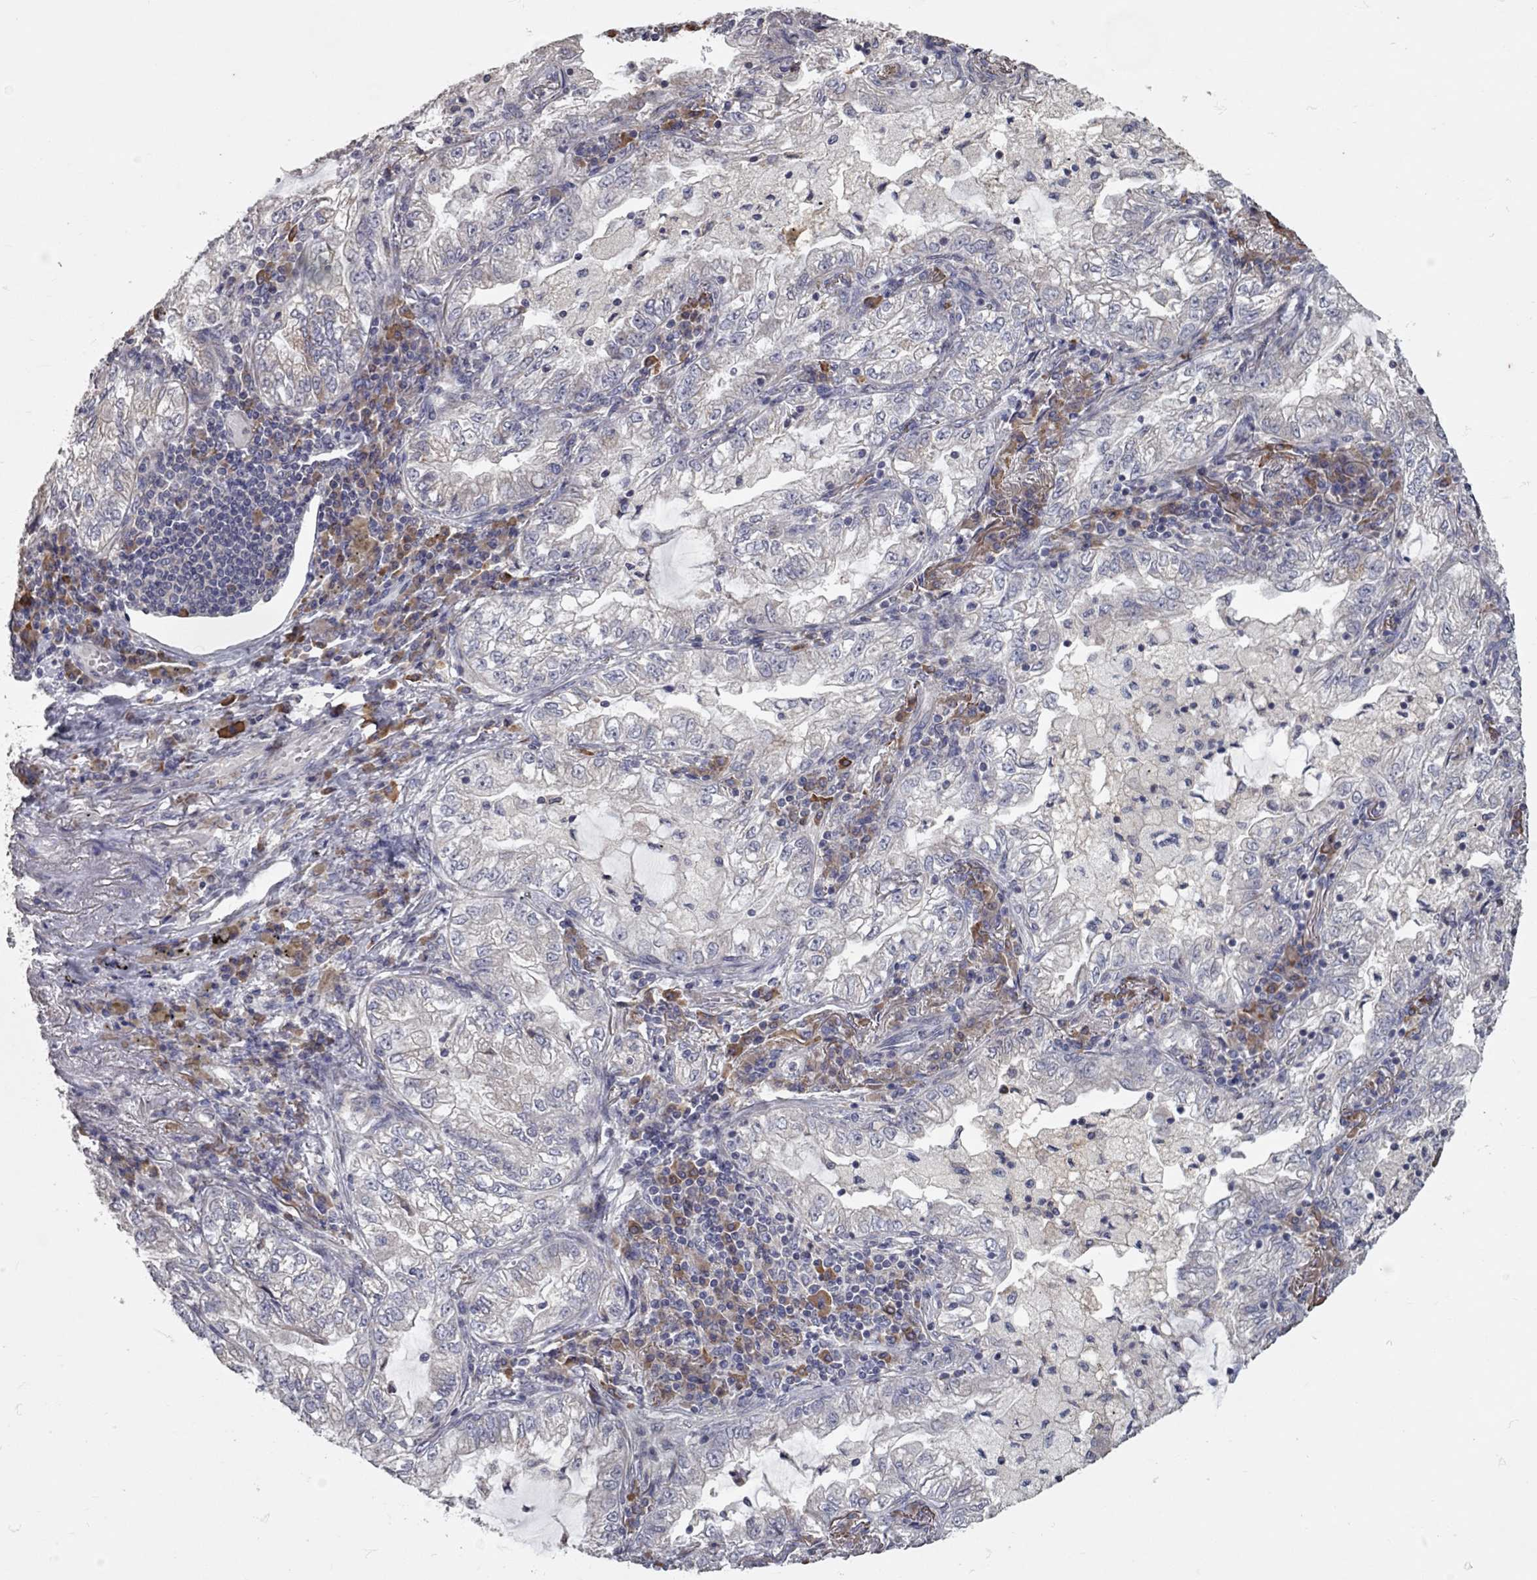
{"staining": {"intensity": "negative", "quantity": "none", "location": "none"}, "tissue": "lung cancer", "cell_type": "Tumor cells", "image_type": "cancer", "snomed": [{"axis": "morphology", "description": "Adenocarcinoma, NOS"}, {"axis": "topography", "description": "Lung"}], "caption": "This is an immunohistochemistry micrograph of lung cancer. There is no staining in tumor cells.", "gene": "XAGE2", "patient": {"sex": "female", "age": 73}}